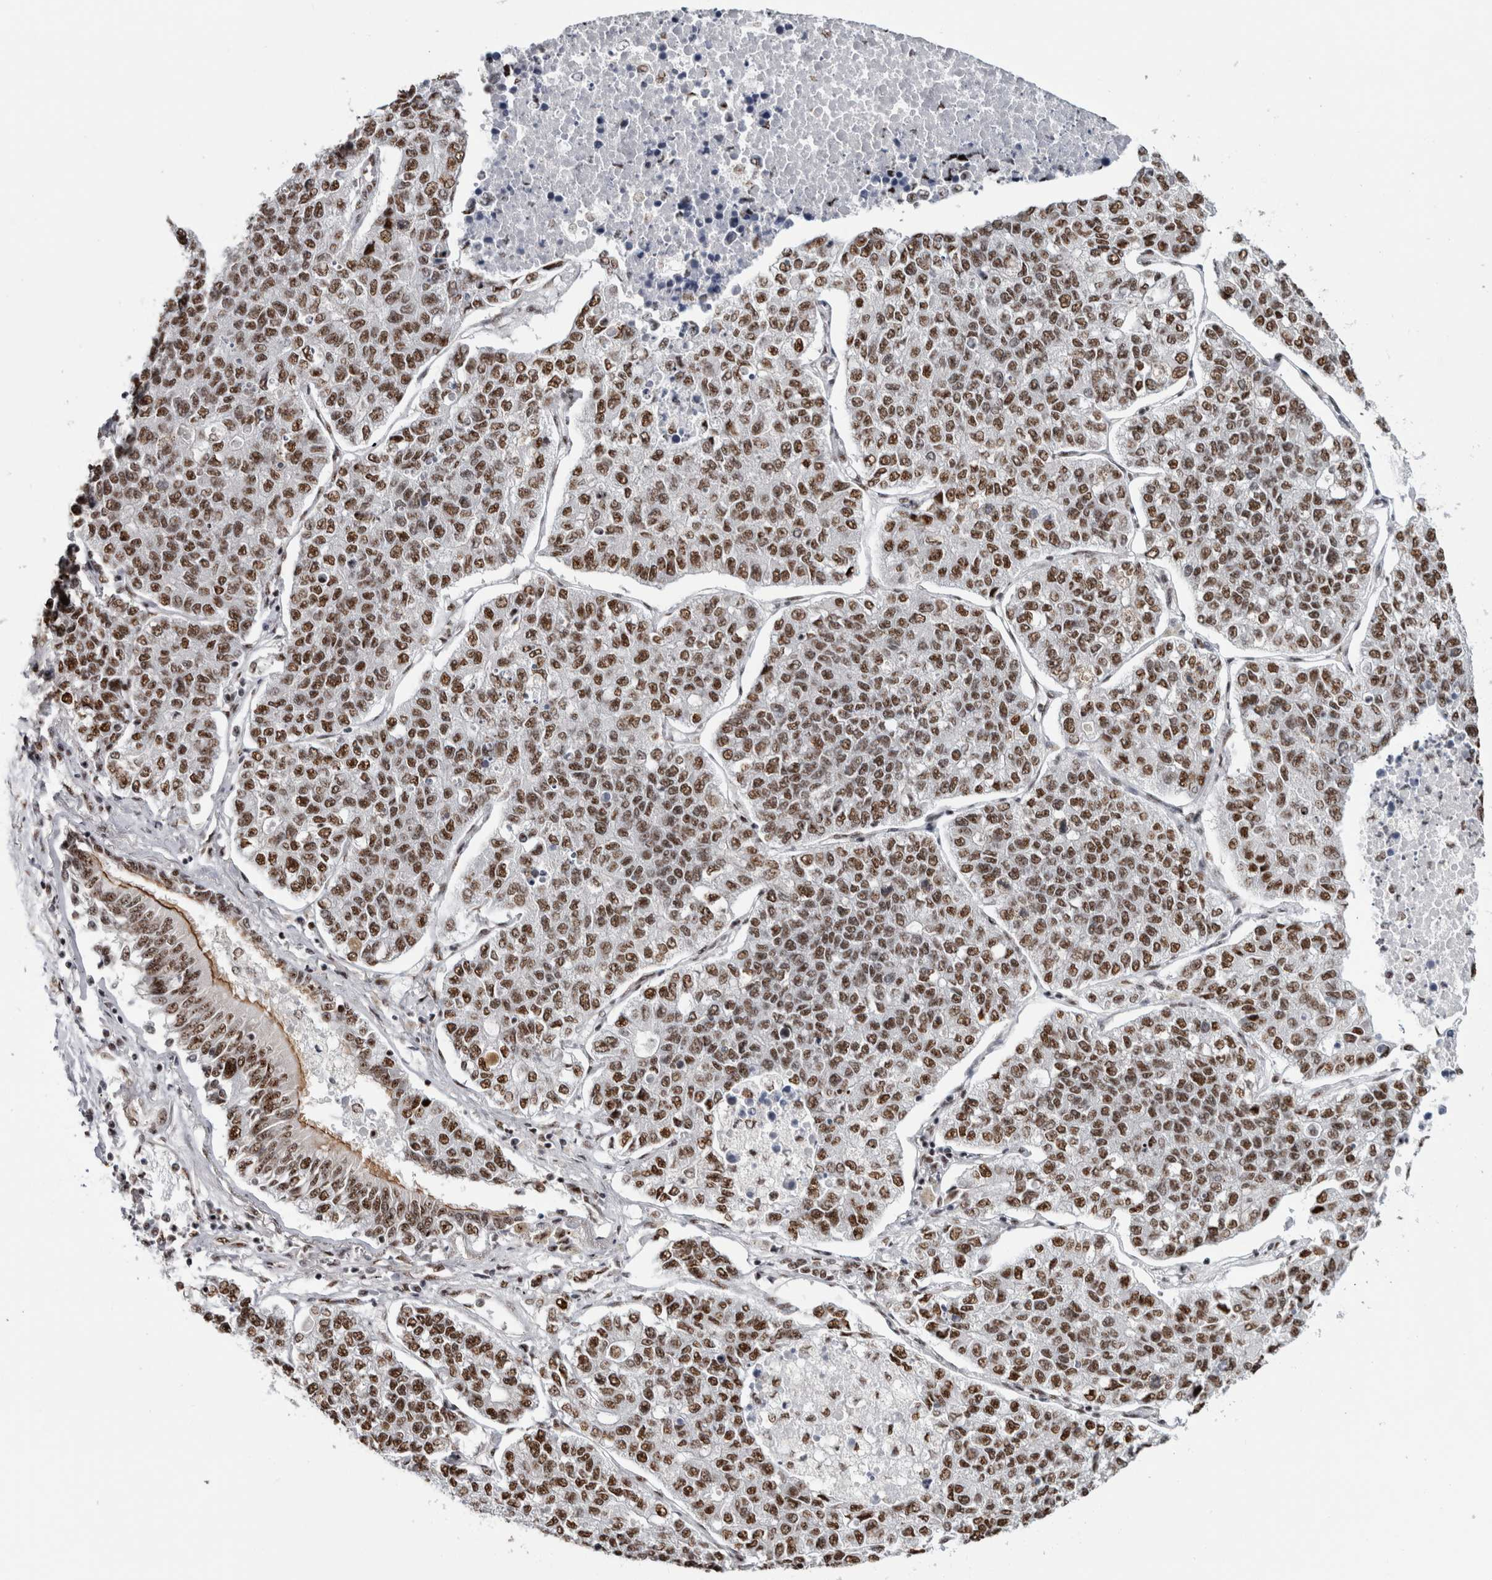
{"staining": {"intensity": "moderate", "quantity": ">75%", "location": "nuclear"}, "tissue": "lung cancer", "cell_type": "Tumor cells", "image_type": "cancer", "snomed": [{"axis": "morphology", "description": "Adenocarcinoma, NOS"}, {"axis": "topography", "description": "Lung"}], "caption": "This histopathology image reveals immunohistochemistry (IHC) staining of human lung cancer, with medium moderate nuclear expression in about >75% of tumor cells.", "gene": "MKNK1", "patient": {"sex": "male", "age": 49}}